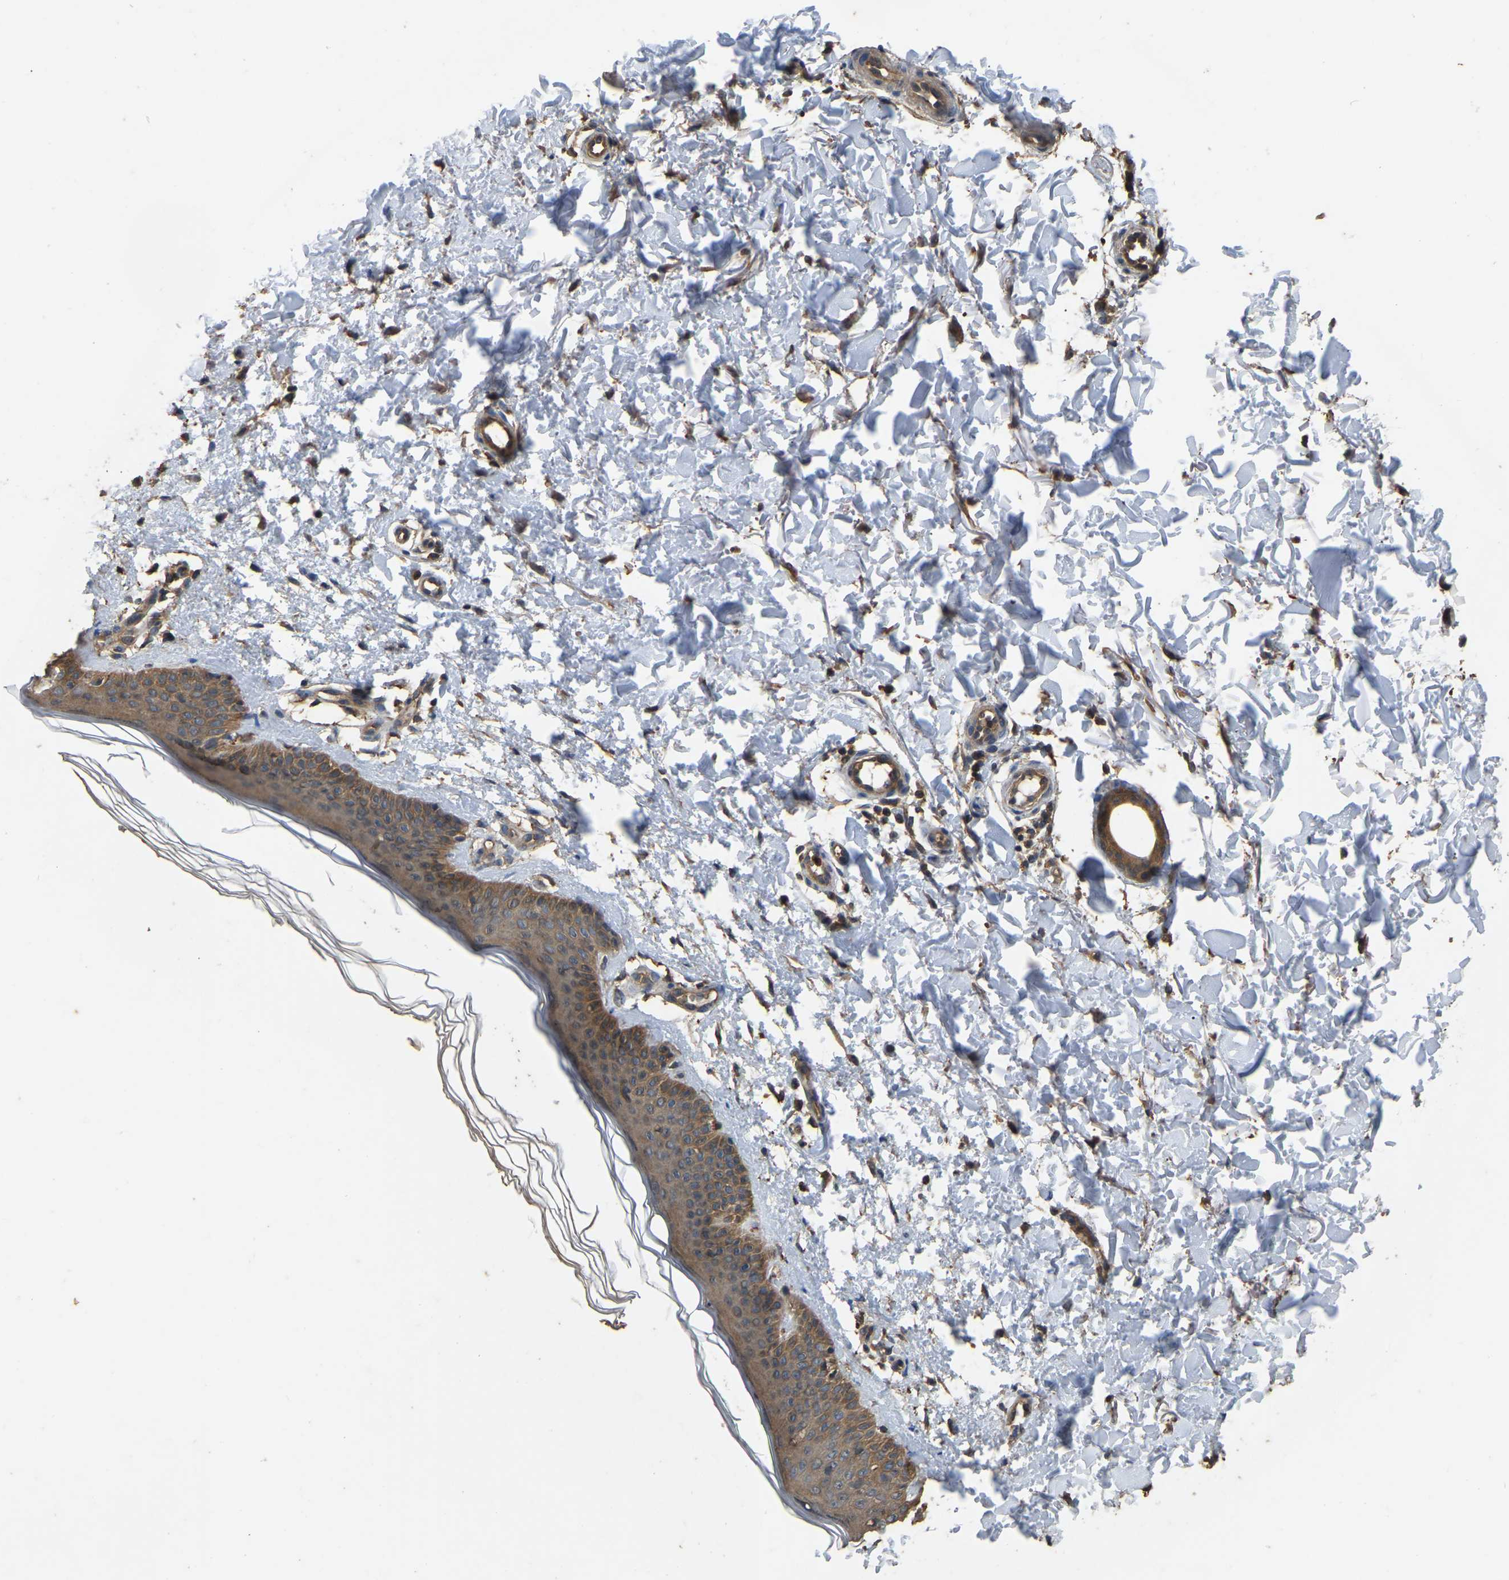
{"staining": {"intensity": "moderate", "quantity": ">75%", "location": "cytoplasmic/membranous"}, "tissue": "skin", "cell_type": "Fibroblasts", "image_type": "normal", "snomed": [{"axis": "morphology", "description": "Normal tissue, NOS"}, {"axis": "morphology", "description": "Malignant melanoma, NOS"}, {"axis": "topography", "description": "Skin"}], "caption": "Brown immunohistochemical staining in normal skin displays moderate cytoplasmic/membranous staining in about >75% of fibroblasts. (DAB (3,3'-diaminobenzidine) IHC with brightfield microscopy, high magnification).", "gene": "FHIT", "patient": {"sex": "male", "age": 83}}